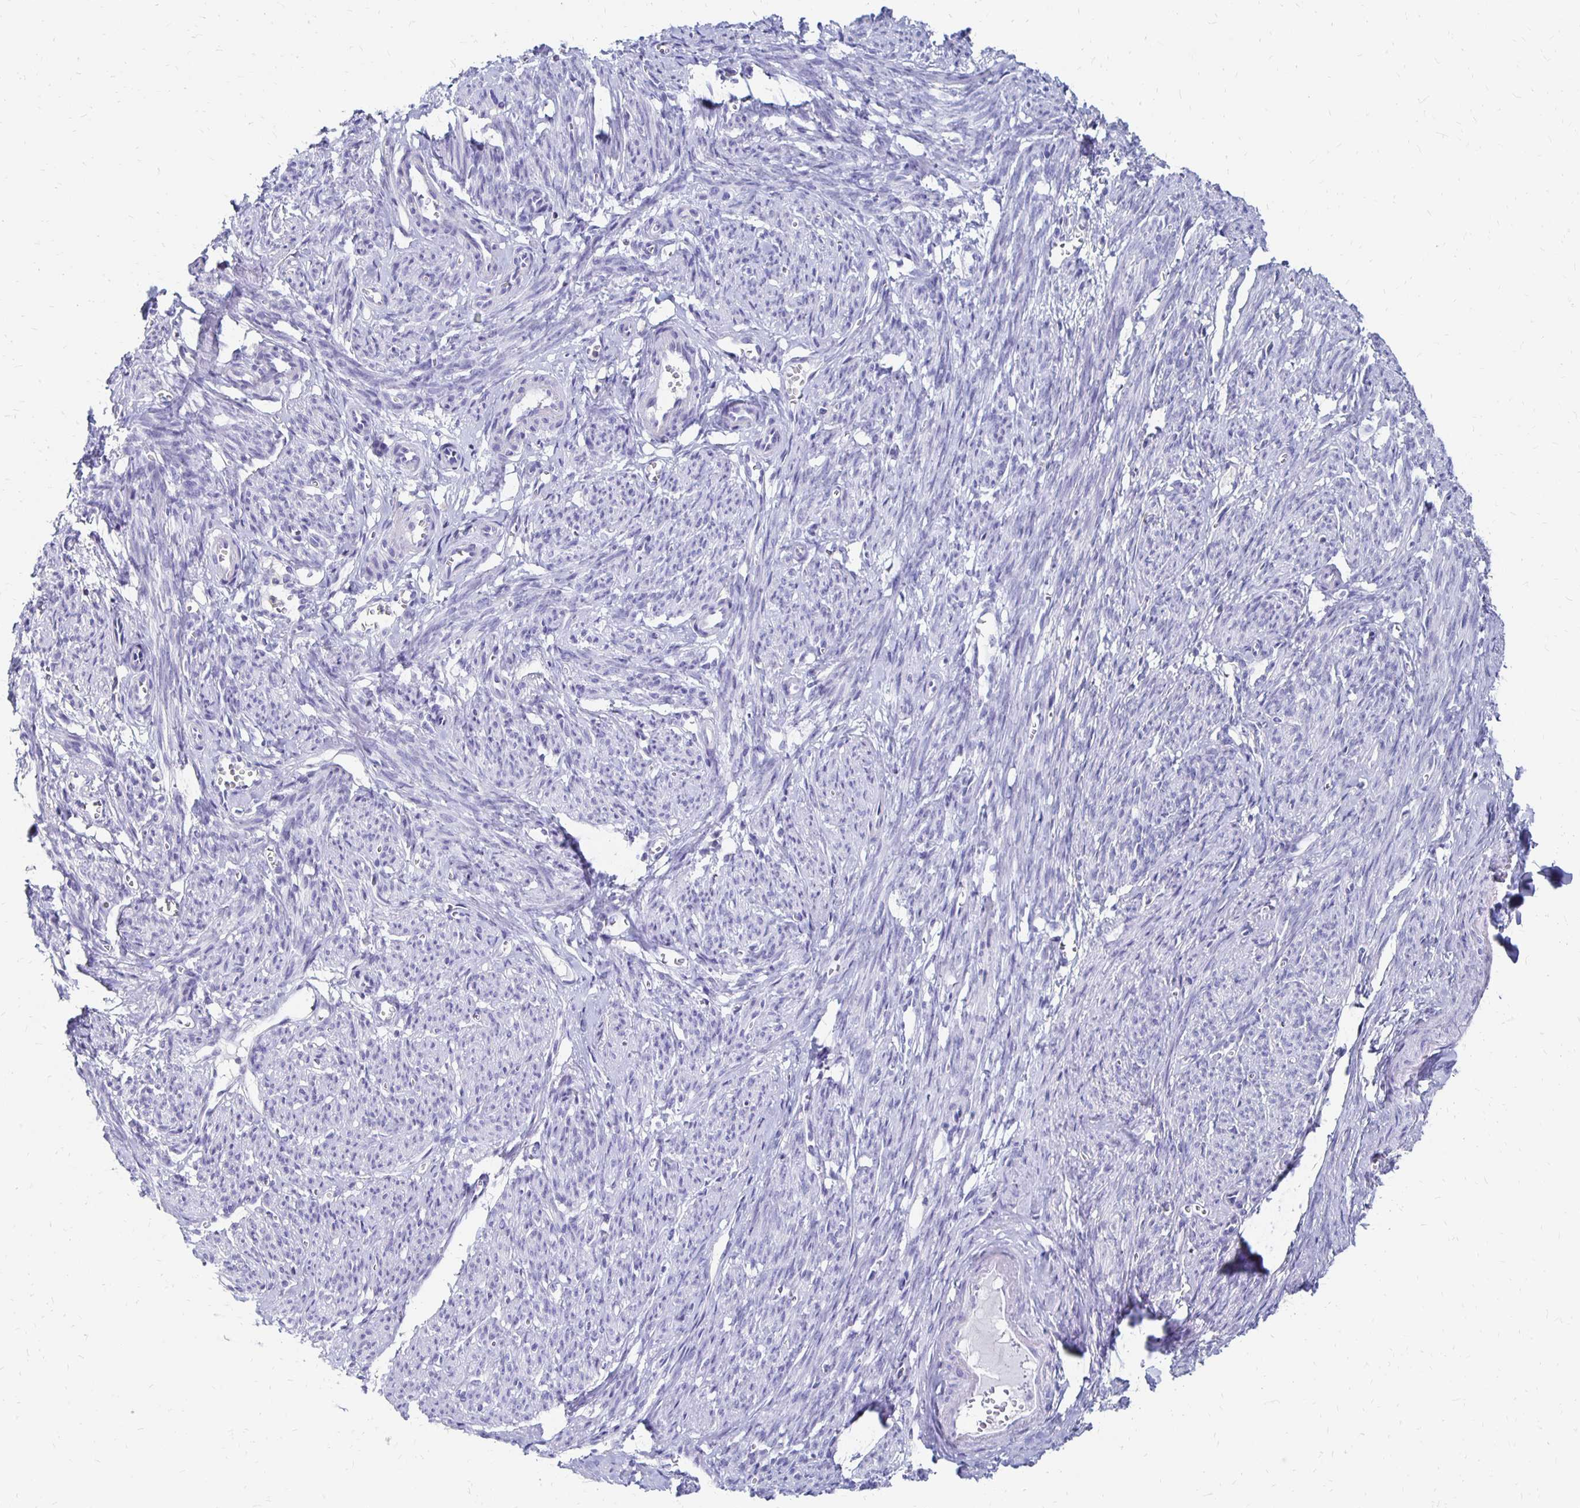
{"staining": {"intensity": "negative", "quantity": "none", "location": "none"}, "tissue": "smooth muscle", "cell_type": "Smooth muscle cells", "image_type": "normal", "snomed": [{"axis": "morphology", "description": "Normal tissue, NOS"}, {"axis": "topography", "description": "Smooth muscle"}], "caption": "An immunohistochemistry photomicrograph of unremarkable smooth muscle is shown. There is no staining in smooth muscle cells of smooth muscle.", "gene": "SYT2", "patient": {"sex": "female", "age": 65}}